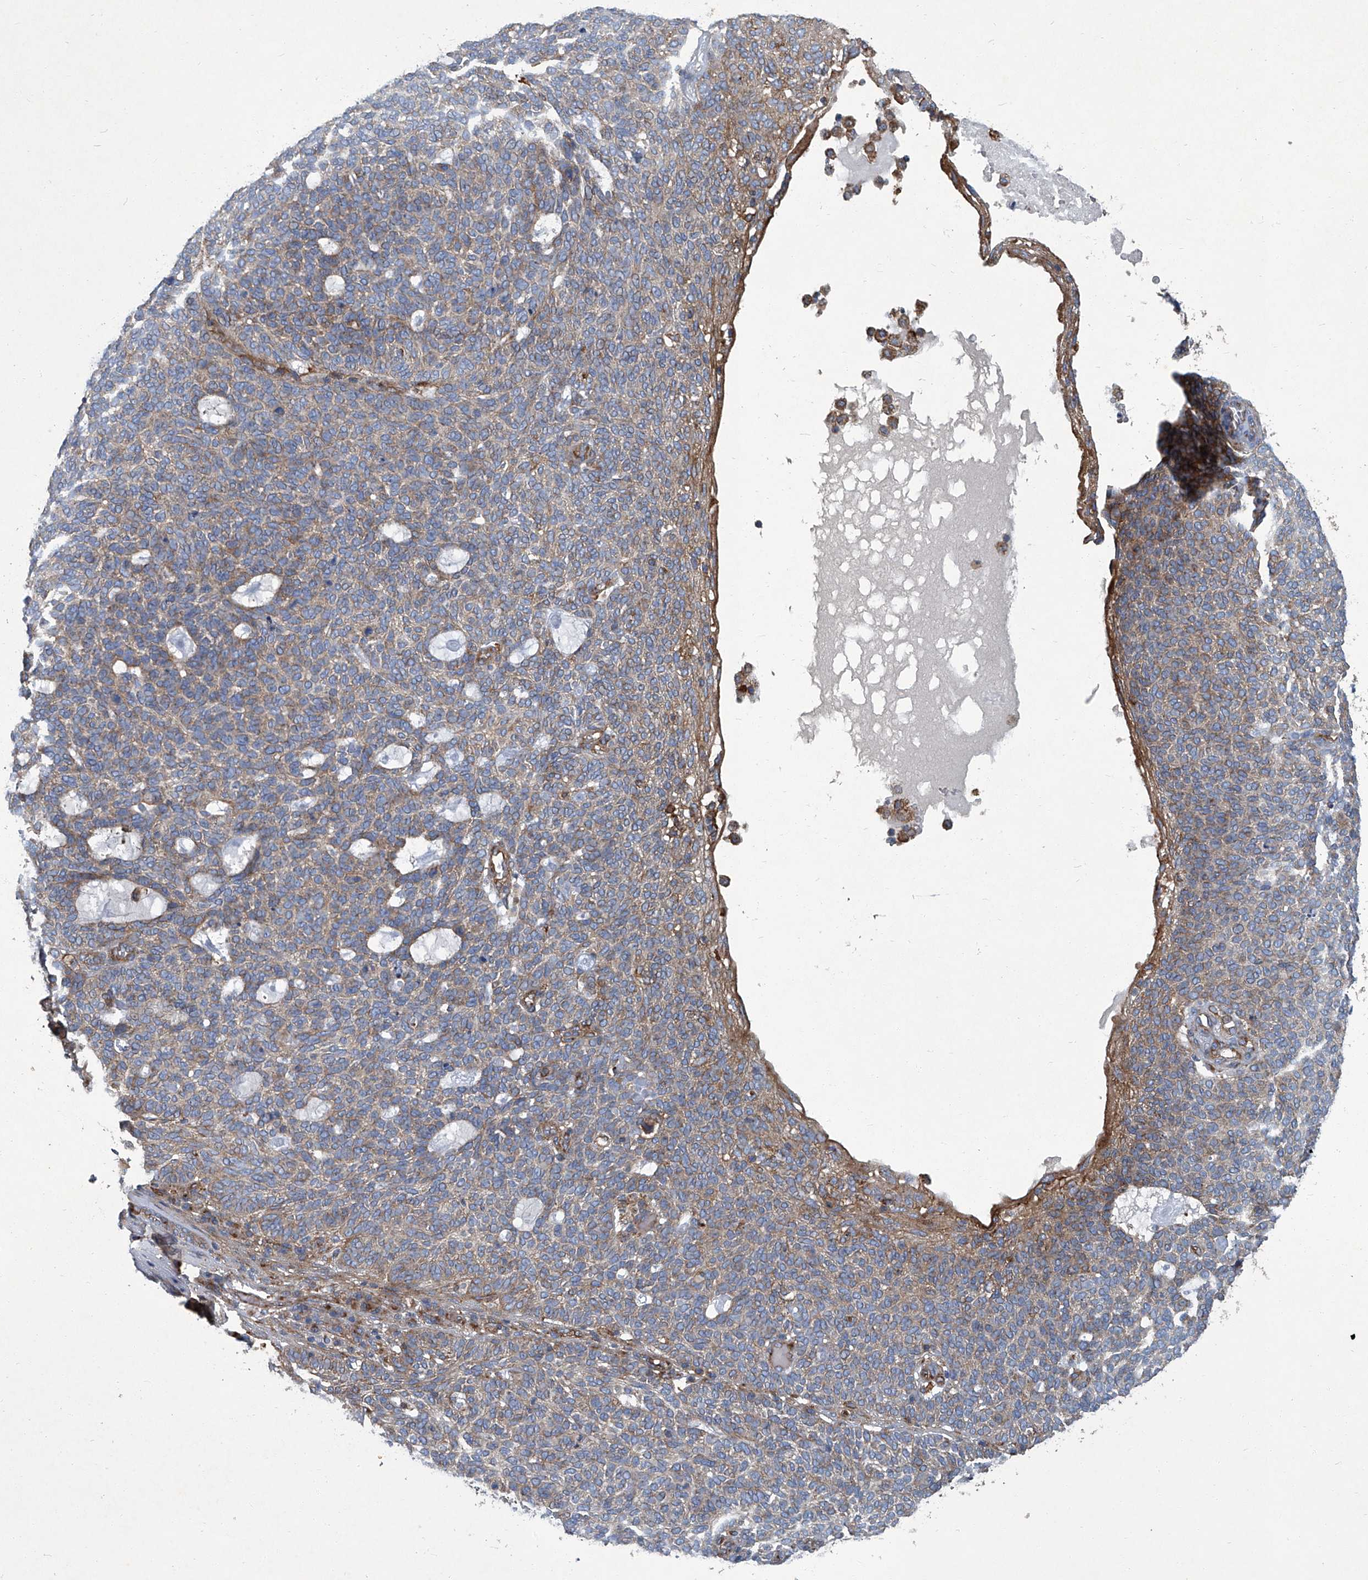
{"staining": {"intensity": "weak", "quantity": "25%-75%", "location": "cytoplasmic/membranous"}, "tissue": "skin cancer", "cell_type": "Tumor cells", "image_type": "cancer", "snomed": [{"axis": "morphology", "description": "Squamous cell carcinoma, NOS"}, {"axis": "topography", "description": "Skin"}], "caption": "High-magnification brightfield microscopy of skin squamous cell carcinoma stained with DAB (brown) and counterstained with hematoxylin (blue). tumor cells exhibit weak cytoplasmic/membranous expression is identified in approximately25%-75% of cells.", "gene": "PIGH", "patient": {"sex": "female", "age": 90}}